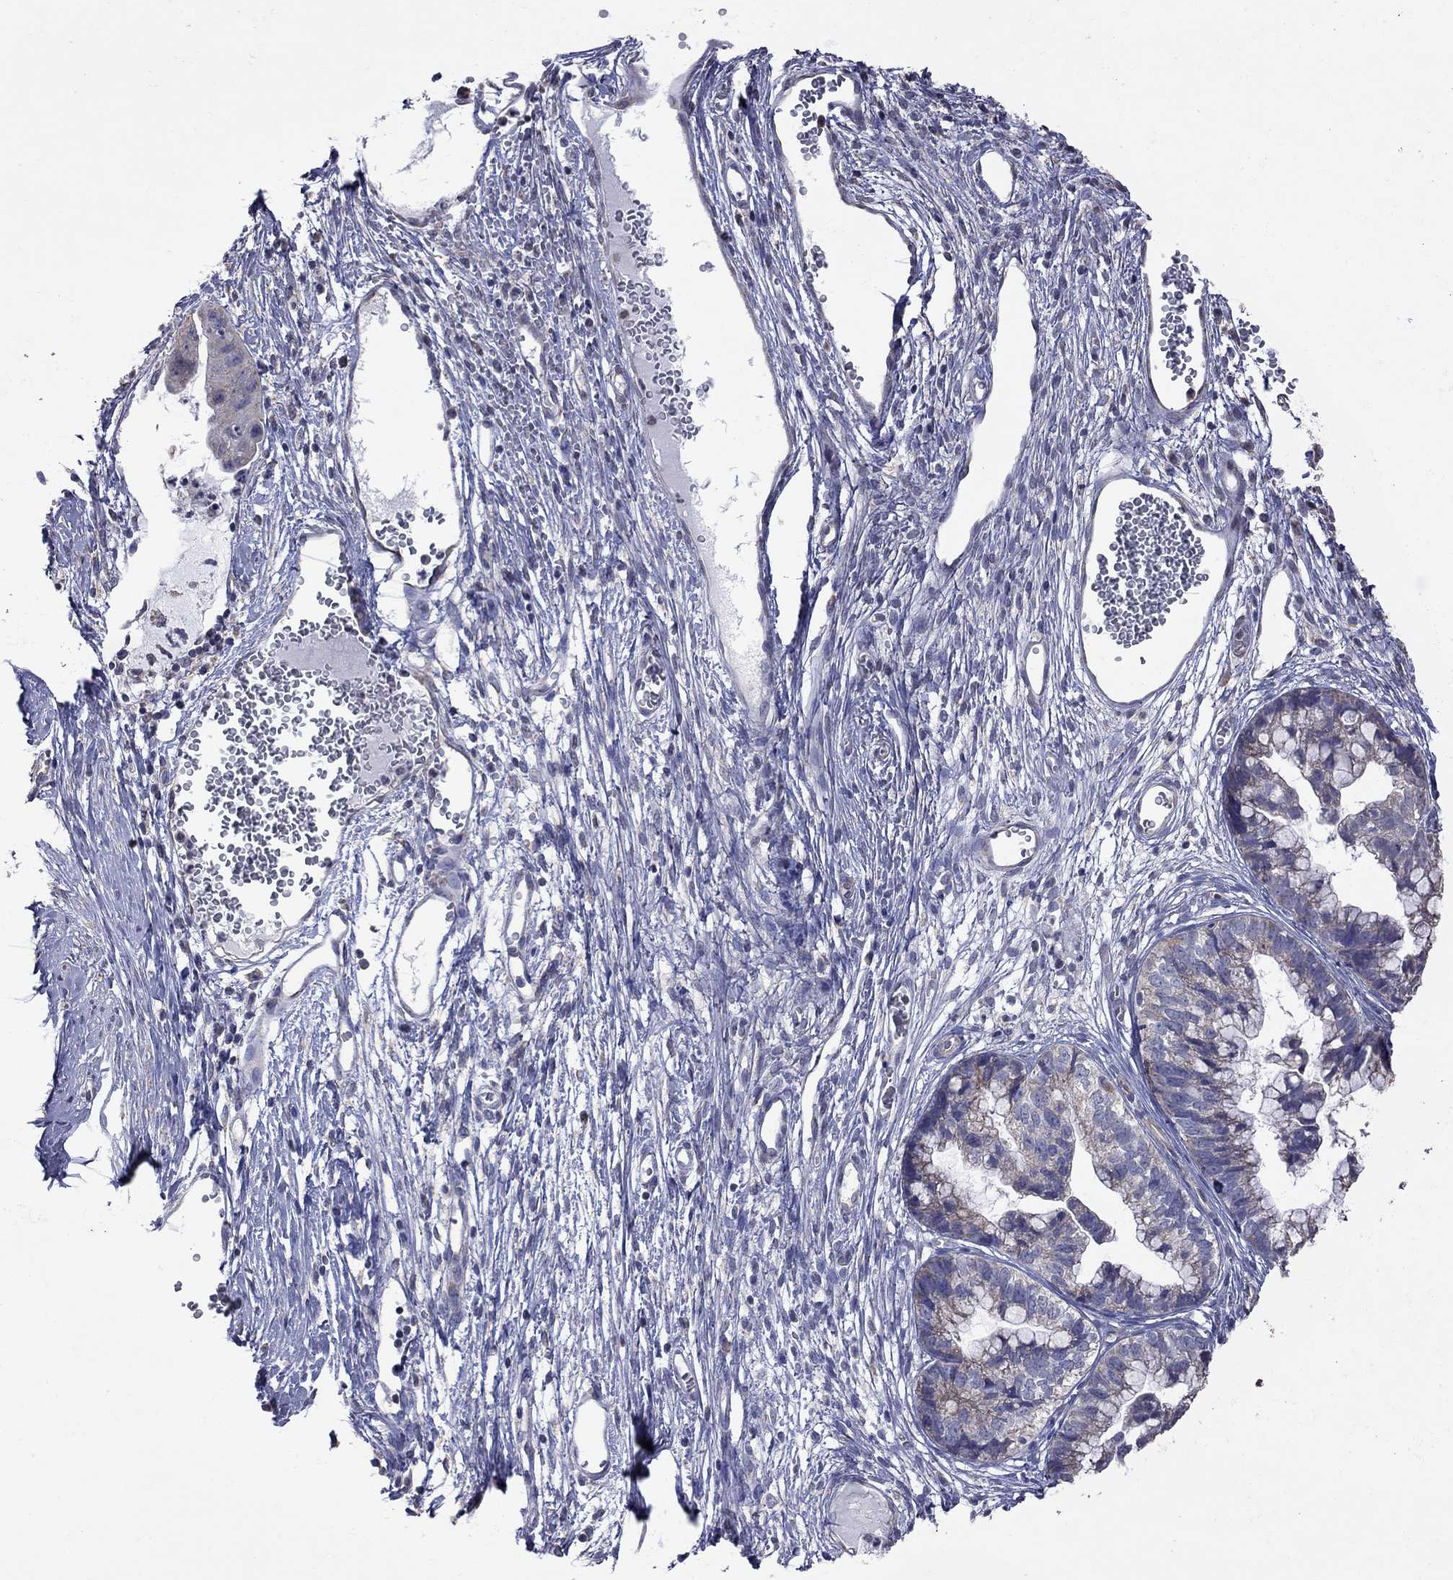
{"staining": {"intensity": "moderate", "quantity": "25%-75%", "location": "cytoplasmic/membranous"}, "tissue": "cervical cancer", "cell_type": "Tumor cells", "image_type": "cancer", "snomed": [{"axis": "morphology", "description": "Adenocarcinoma, NOS"}, {"axis": "topography", "description": "Cervix"}], "caption": "A brown stain shows moderate cytoplasmic/membranous expression of a protein in cervical cancer tumor cells. The staining was performed using DAB to visualize the protein expression in brown, while the nuclei were stained in blue with hematoxylin (Magnification: 20x).", "gene": "NDUFB1", "patient": {"sex": "female", "age": 44}}